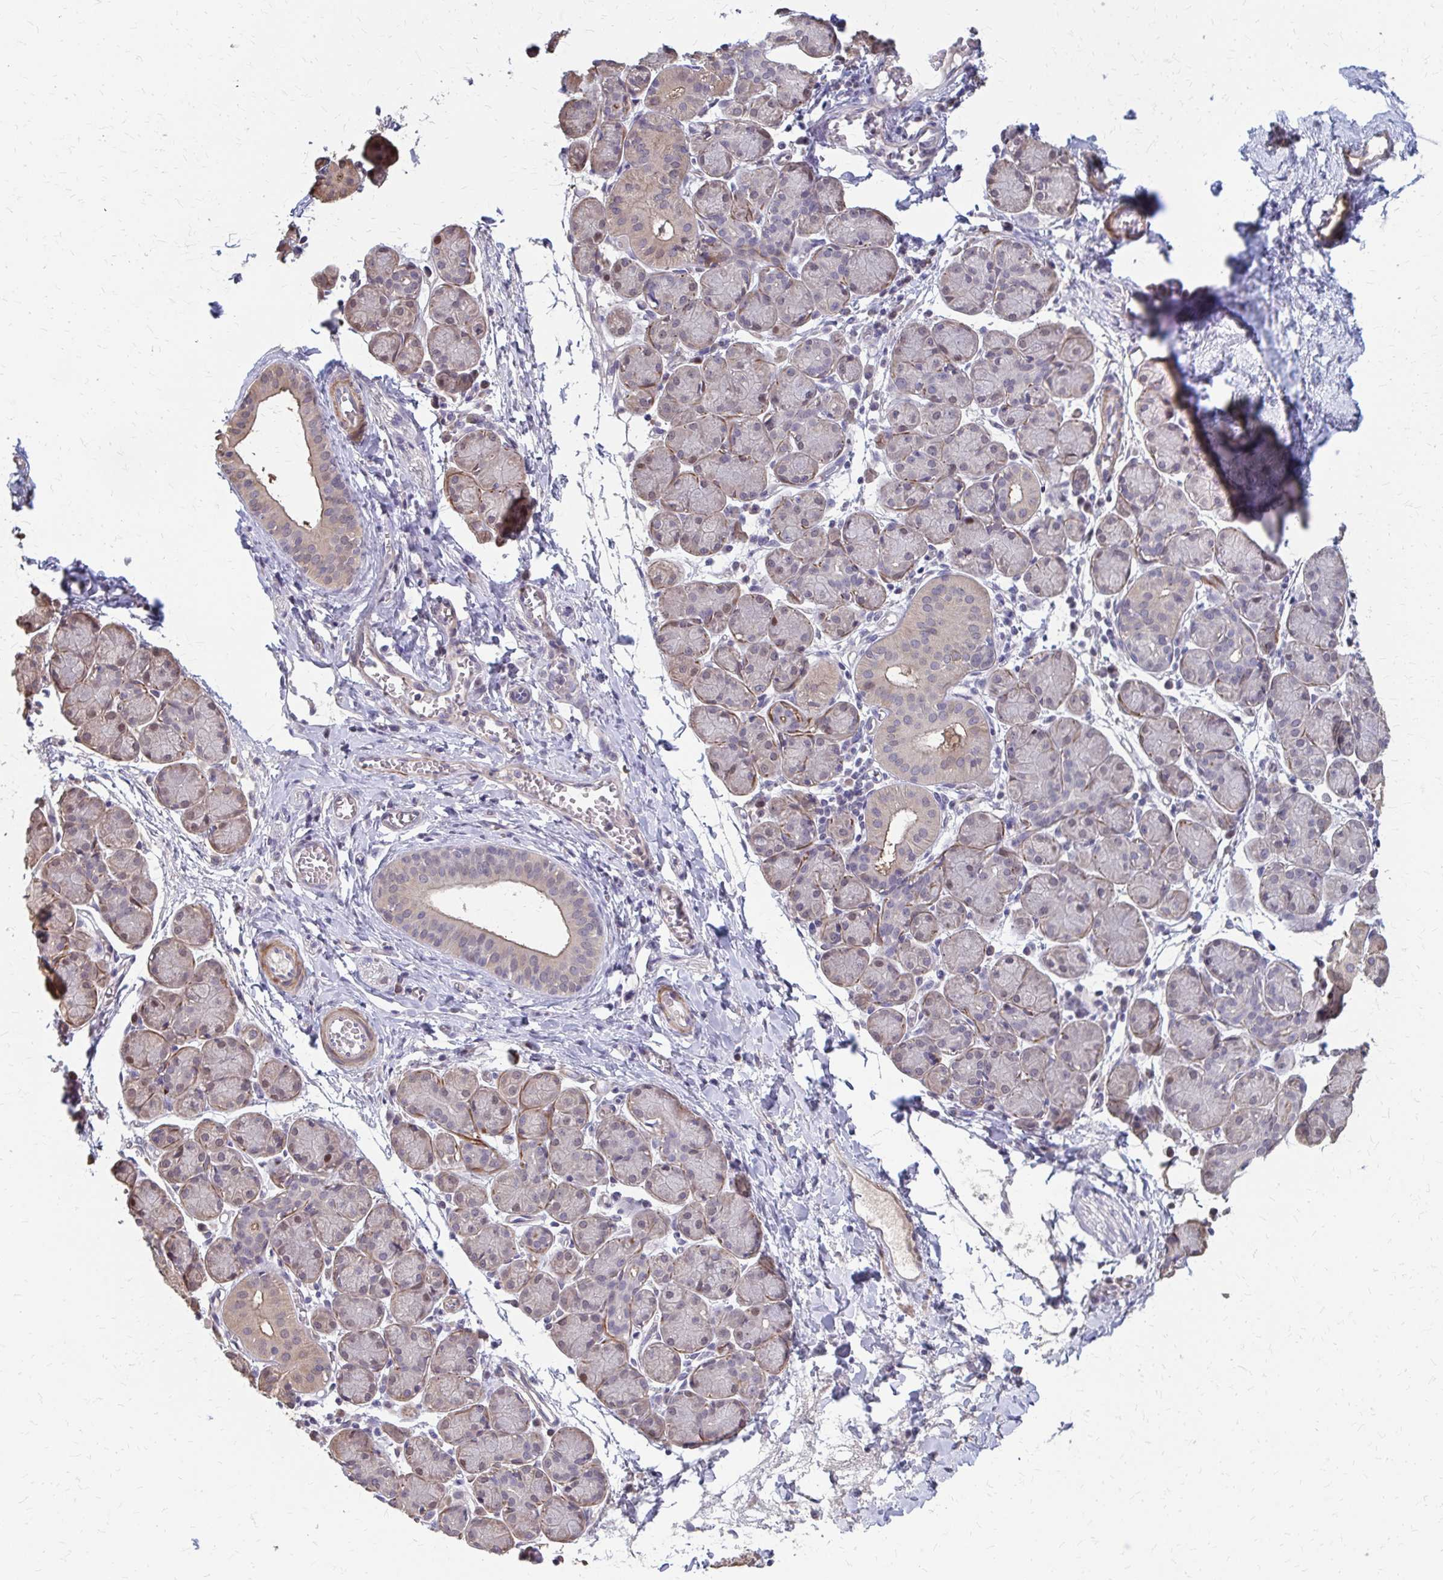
{"staining": {"intensity": "moderate", "quantity": "<25%", "location": "cytoplasmic/membranous"}, "tissue": "salivary gland", "cell_type": "Glandular cells", "image_type": "normal", "snomed": [{"axis": "morphology", "description": "Normal tissue, NOS"}, {"axis": "morphology", "description": "Inflammation, NOS"}, {"axis": "topography", "description": "Lymph node"}, {"axis": "topography", "description": "Salivary gland"}], "caption": "Approximately <25% of glandular cells in normal human salivary gland reveal moderate cytoplasmic/membranous protein positivity as visualized by brown immunohistochemical staining.", "gene": "IFI44L", "patient": {"sex": "male", "age": 3}}